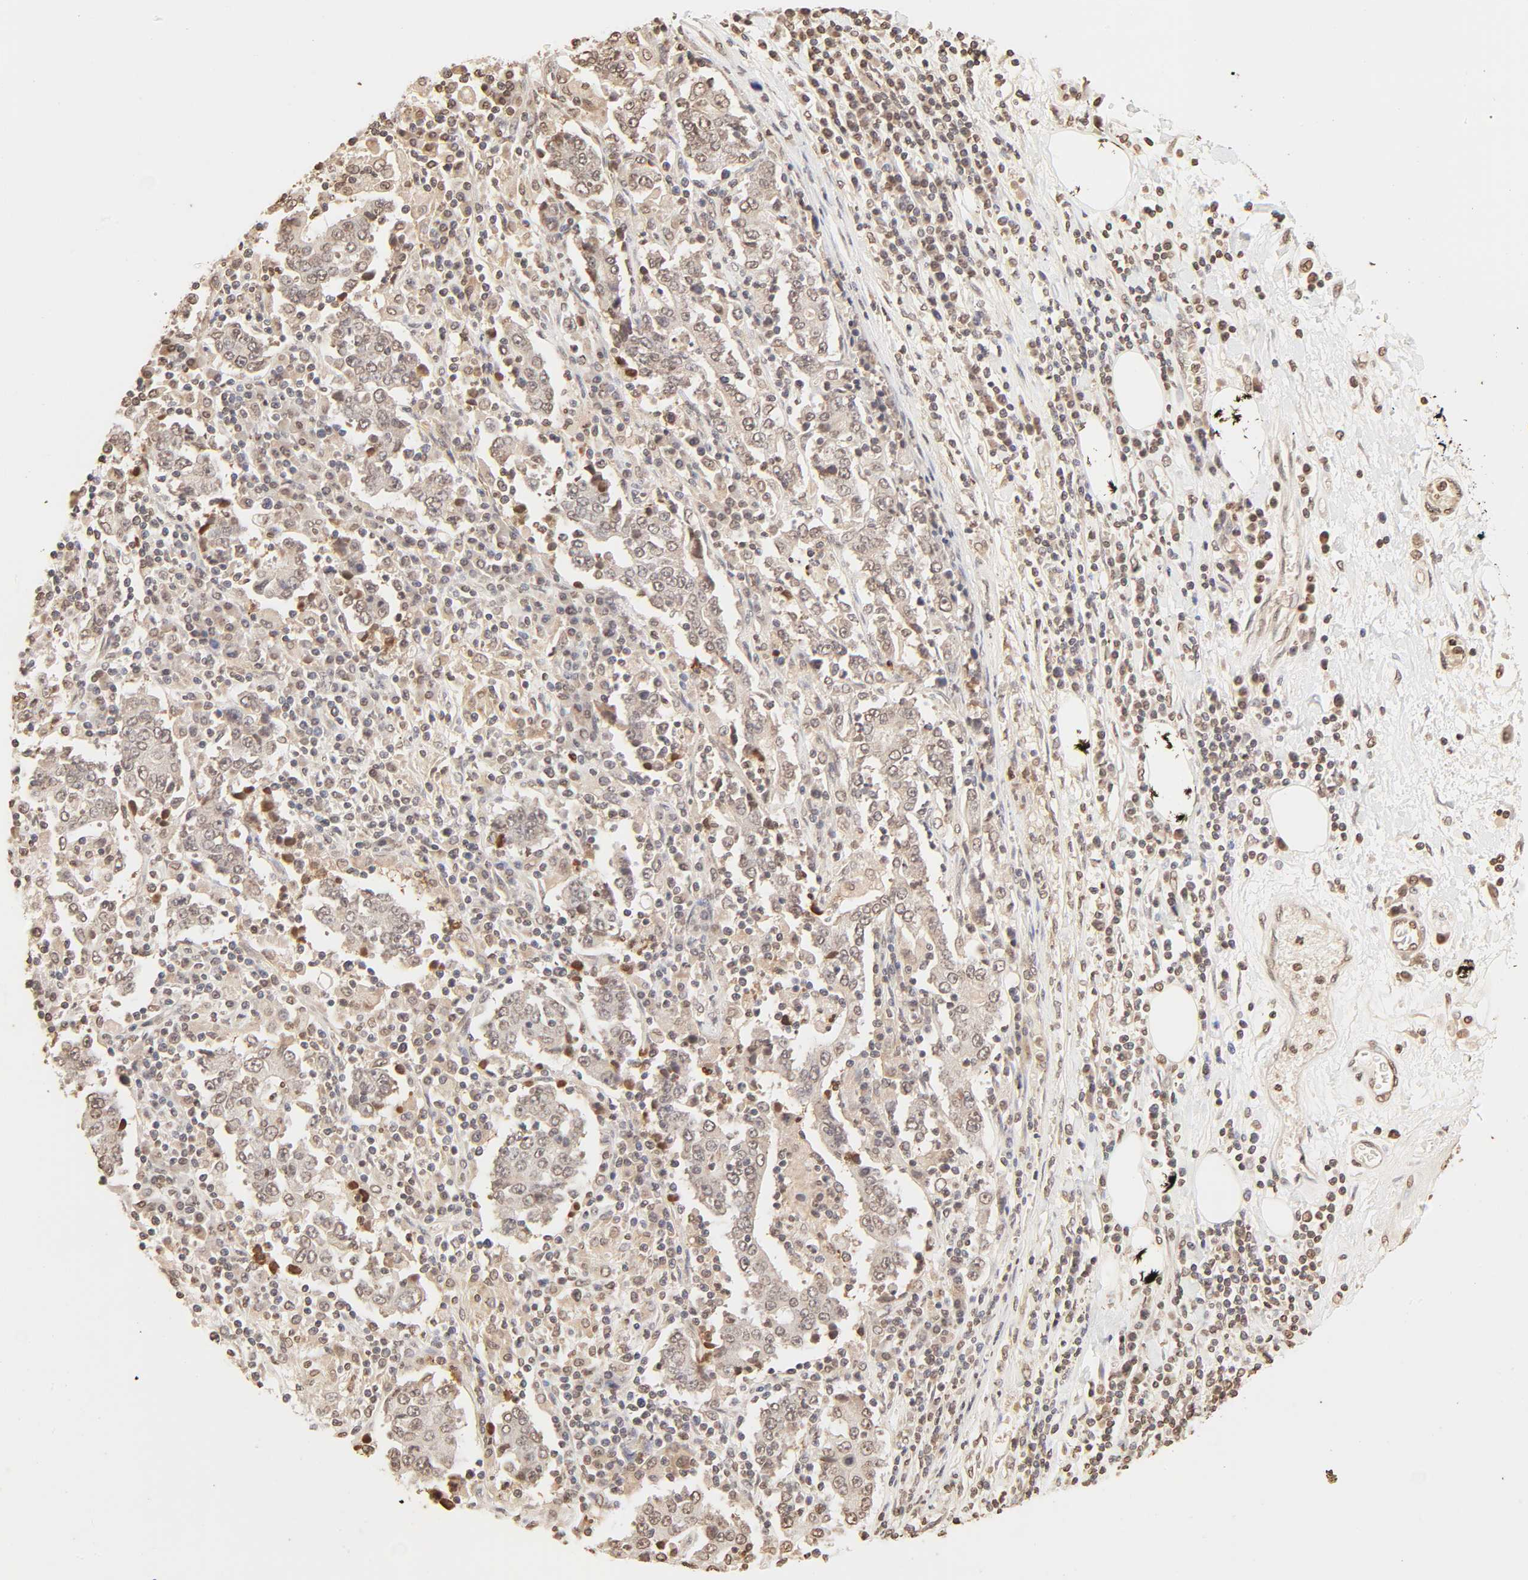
{"staining": {"intensity": "moderate", "quantity": ">75%", "location": "cytoplasmic/membranous,nuclear"}, "tissue": "stomach cancer", "cell_type": "Tumor cells", "image_type": "cancer", "snomed": [{"axis": "morphology", "description": "Normal tissue, NOS"}, {"axis": "morphology", "description": "Adenocarcinoma, NOS"}, {"axis": "topography", "description": "Stomach, upper"}, {"axis": "topography", "description": "Stomach"}], "caption": "Approximately >75% of tumor cells in human adenocarcinoma (stomach) reveal moderate cytoplasmic/membranous and nuclear protein positivity as visualized by brown immunohistochemical staining.", "gene": "TBL1X", "patient": {"sex": "male", "age": 59}}